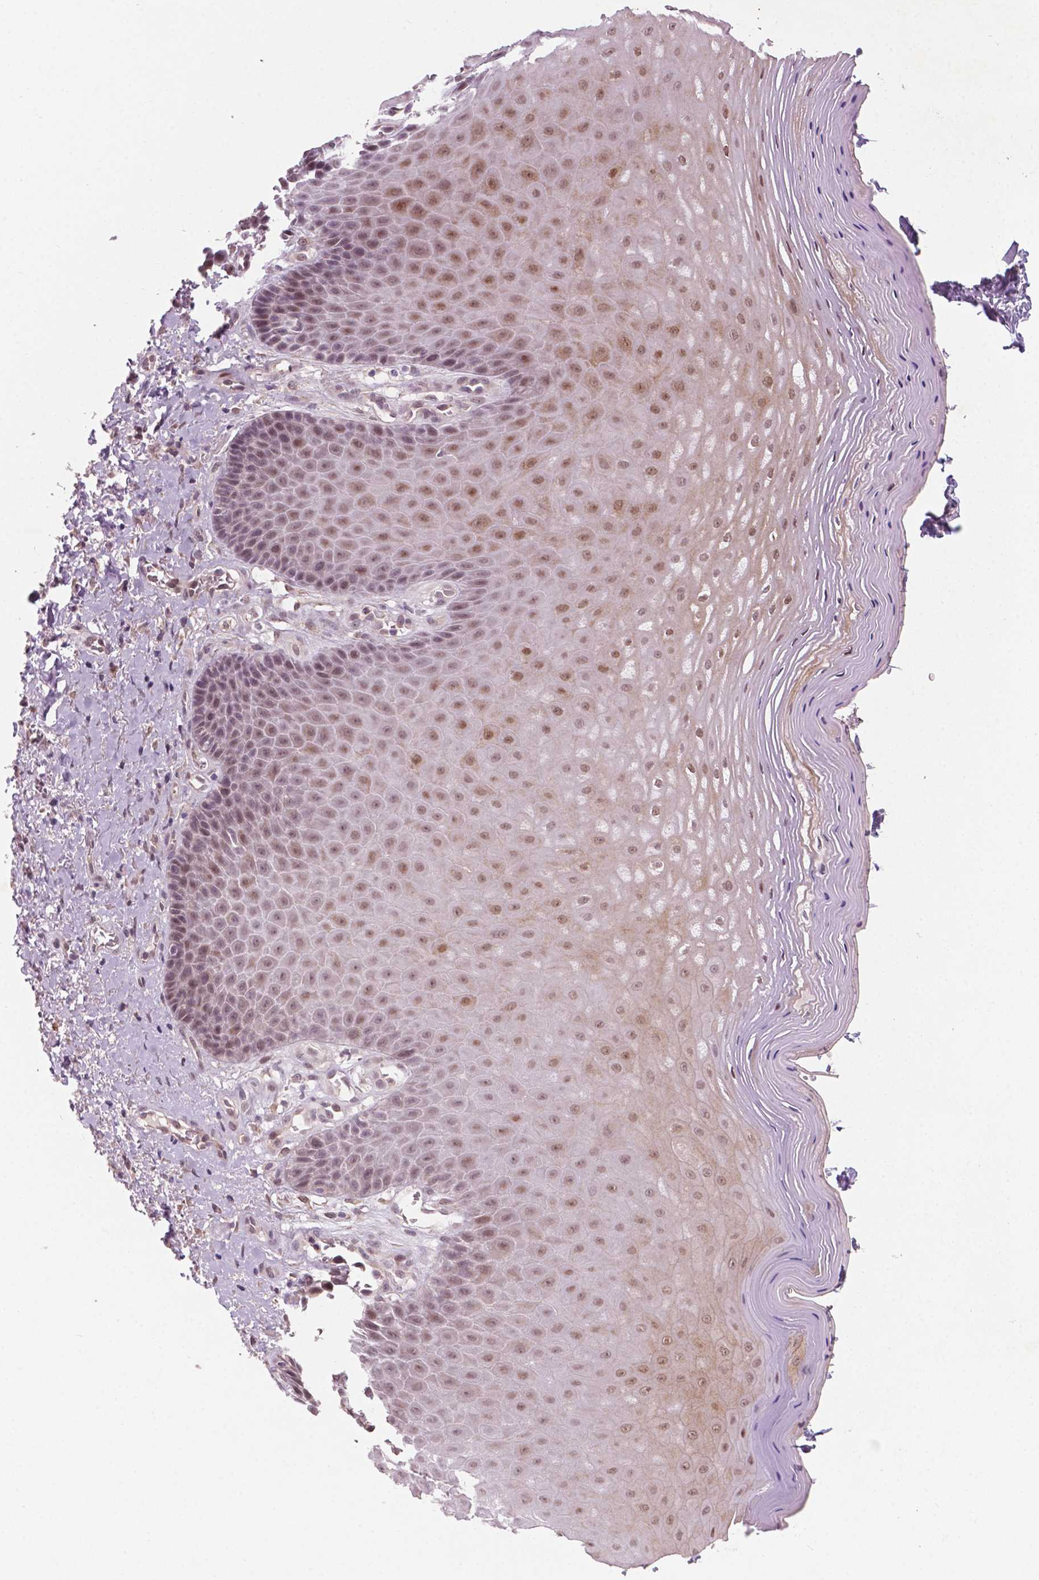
{"staining": {"intensity": "moderate", "quantity": ">75%", "location": "nuclear"}, "tissue": "vagina", "cell_type": "Squamous epithelial cells", "image_type": "normal", "snomed": [{"axis": "morphology", "description": "Normal tissue, NOS"}, {"axis": "topography", "description": "Vagina"}], "caption": "High-magnification brightfield microscopy of normal vagina stained with DAB (brown) and counterstained with hematoxylin (blue). squamous epithelial cells exhibit moderate nuclear positivity is present in approximately>75% of cells. Nuclei are stained in blue.", "gene": "NFAT5", "patient": {"sex": "female", "age": 83}}